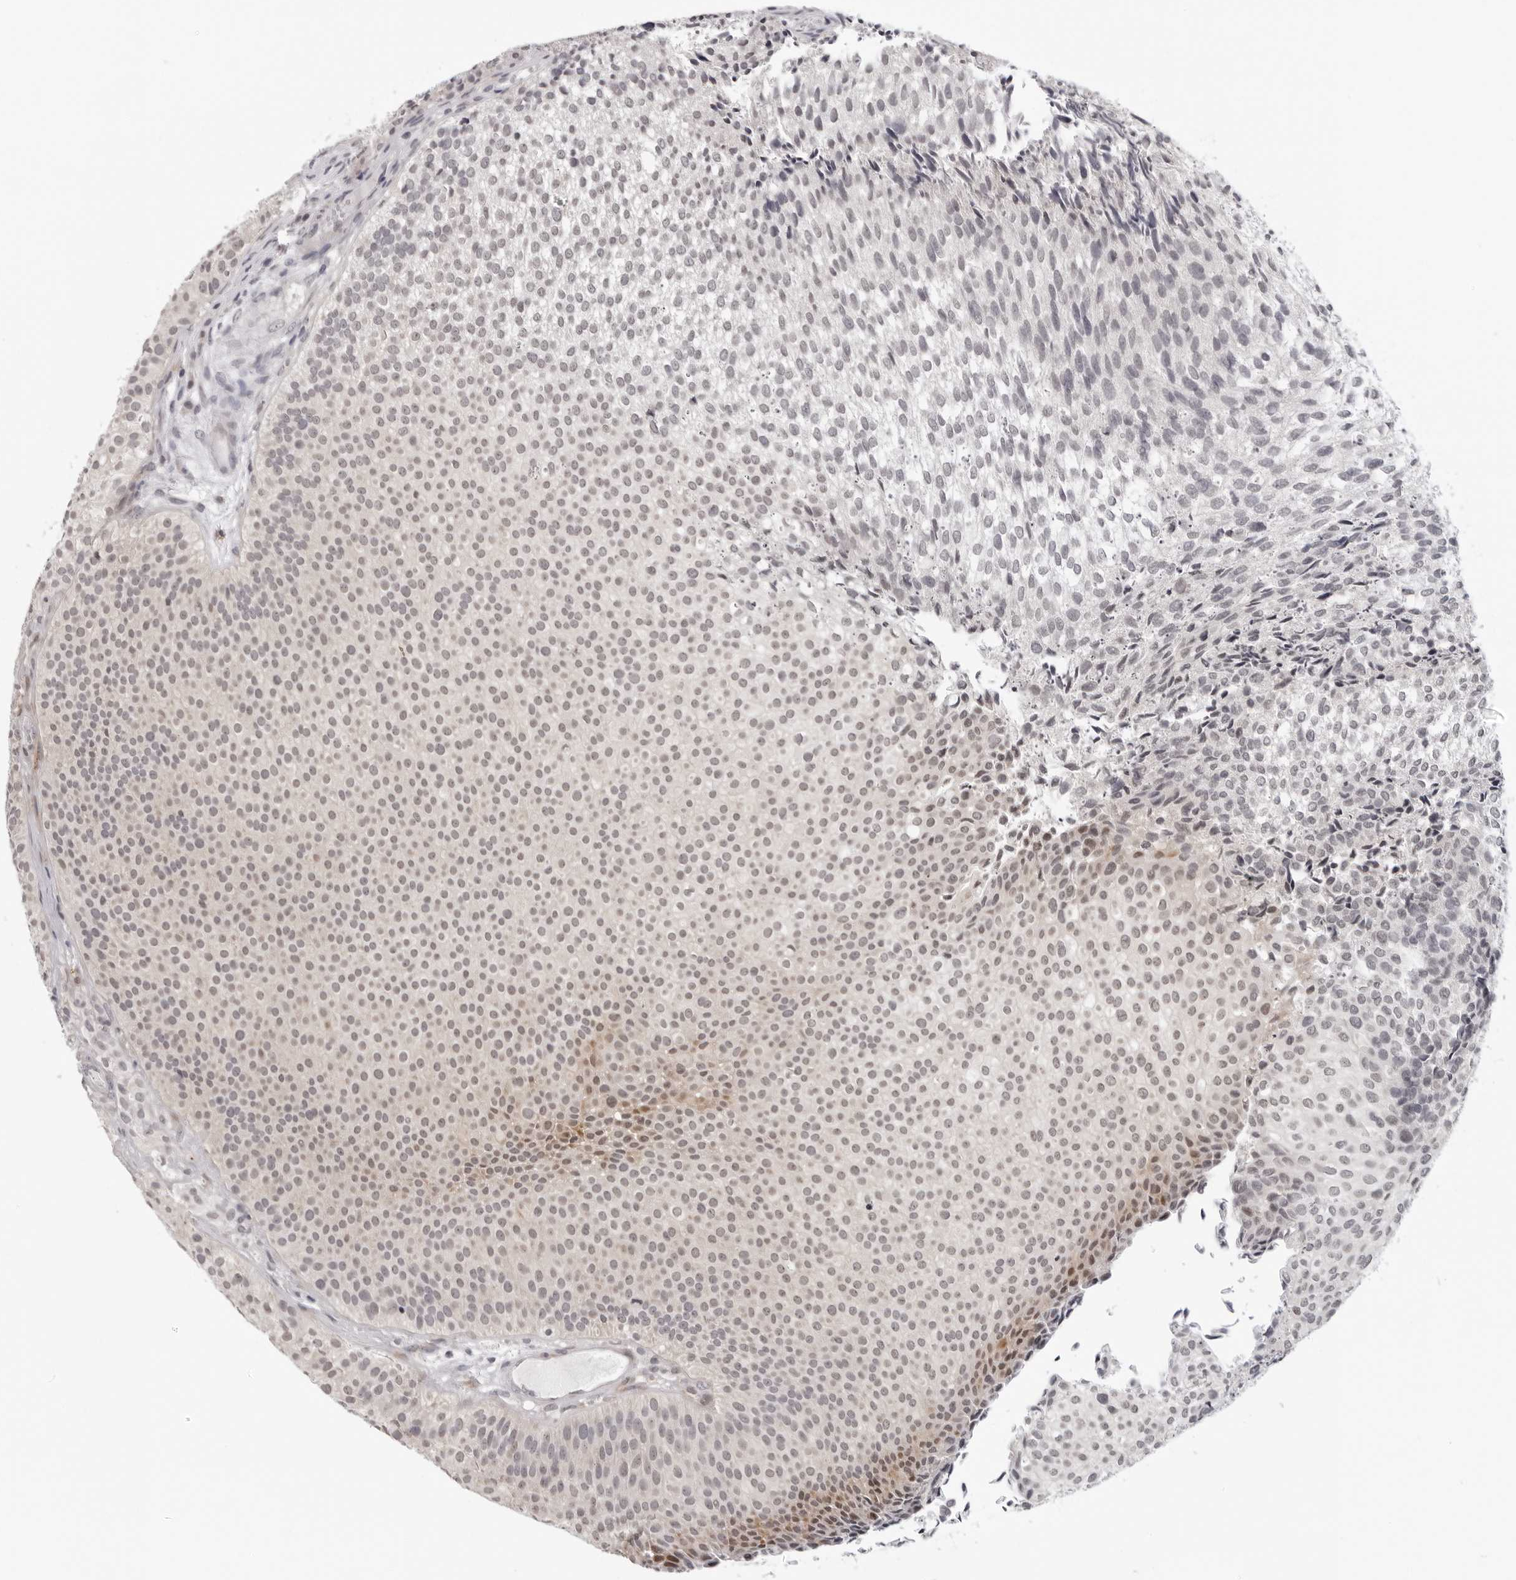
{"staining": {"intensity": "weak", "quantity": "25%-75%", "location": "nuclear"}, "tissue": "urothelial cancer", "cell_type": "Tumor cells", "image_type": "cancer", "snomed": [{"axis": "morphology", "description": "Urothelial carcinoma, Low grade"}, {"axis": "topography", "description": "Urinary bladder"}], "caption": "High-power microscopy captured an immunohistochemistry histopathology image of urothelial cancer, revealing weak nuclear expression in about 25%-75% of tumor cells.", "gene": "PRUNE1", "patient": {"sex": "male", "age": 86}}